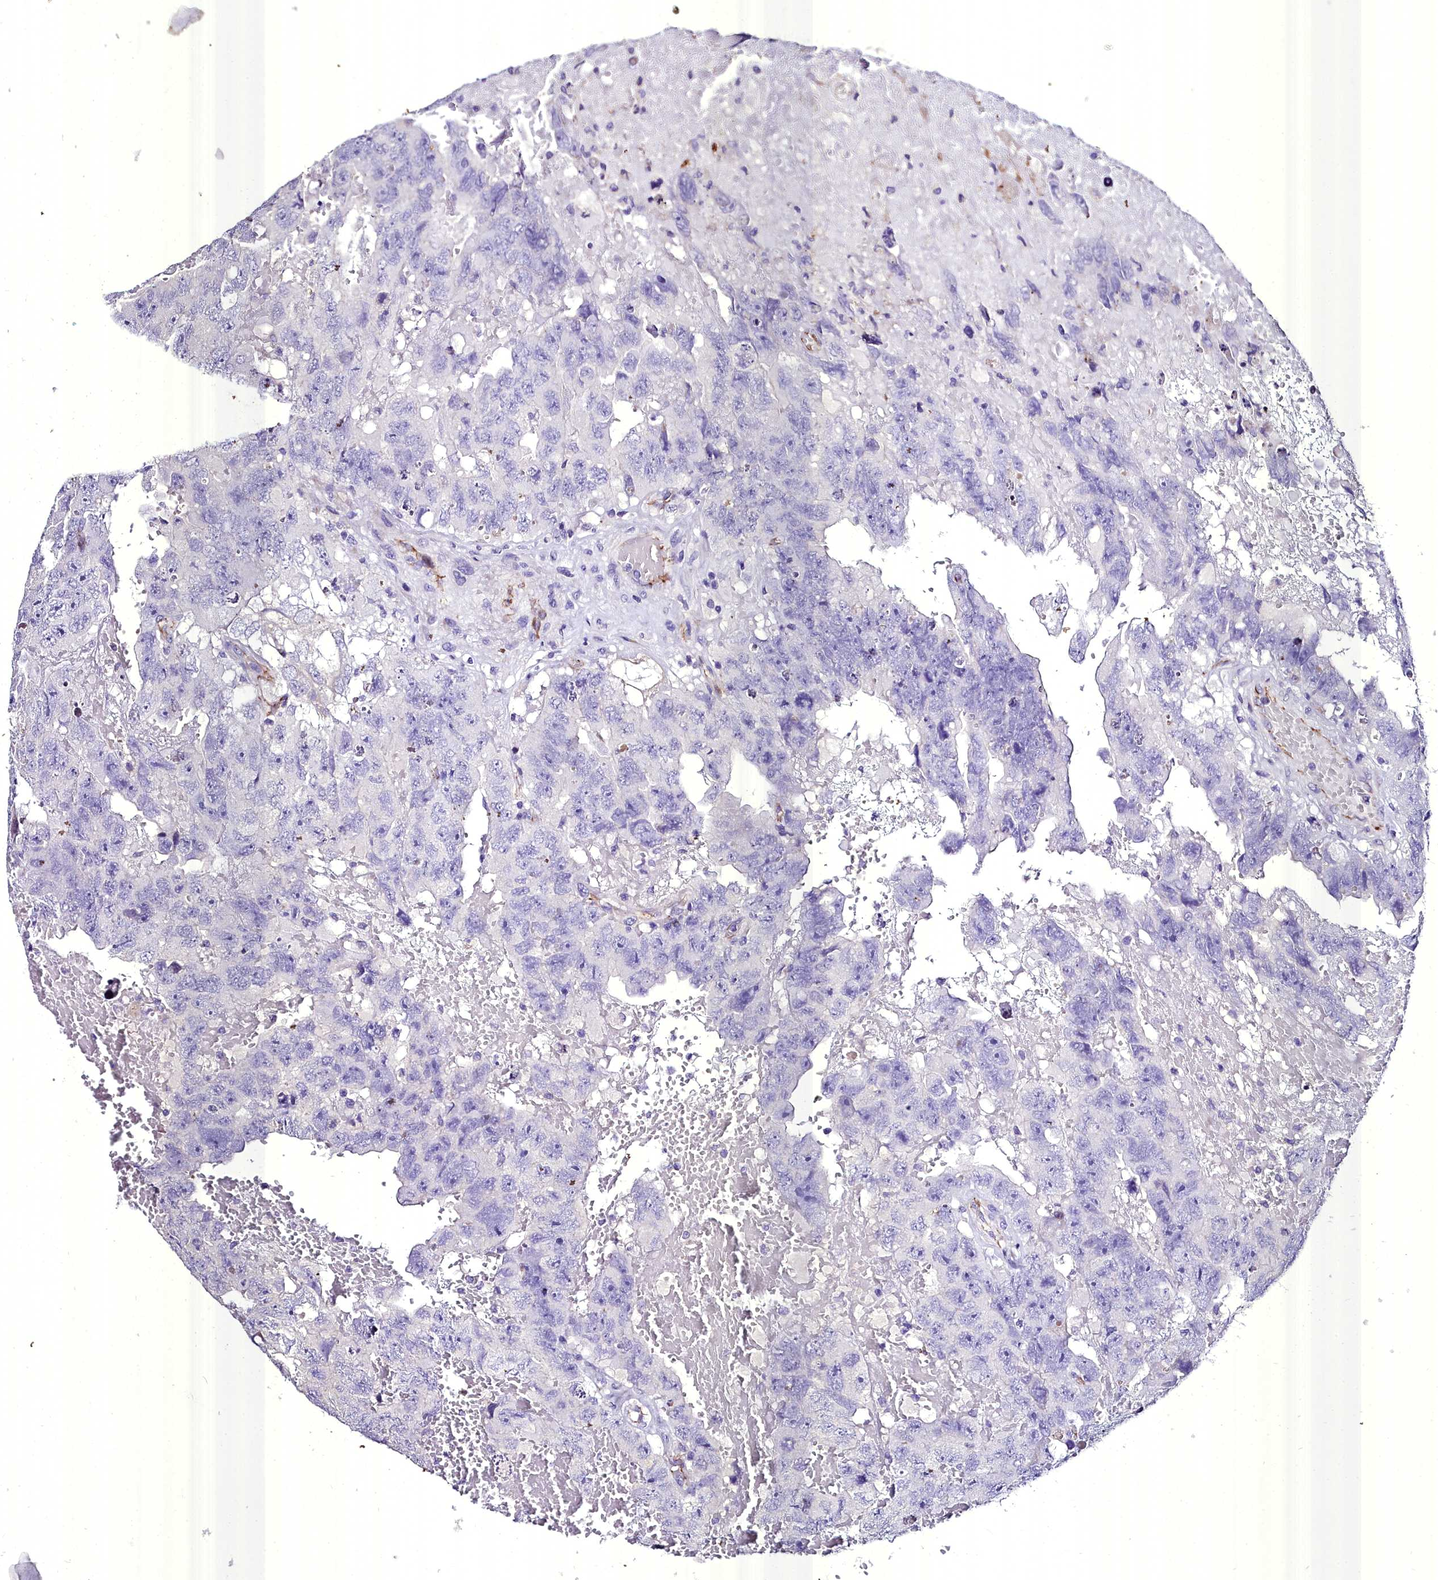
{"staining": {"intensity": "negative", "quantity": "none", "location": "none"}, "tissue": "testis cancer", "cell_type": "Tumor cells", "image_type": "cancer", "snomed": [{"axis": "morphology", "description": "Carcinoma, Embryonal, NOS"}, {"axis": "topography", "description": "Testis"}], "caption": "Tumor cells are negative for brown protein staining in testis embryonal carcinoma.", "gene": "MS4A18", "patient": {"sex": "male", "age": 45}}